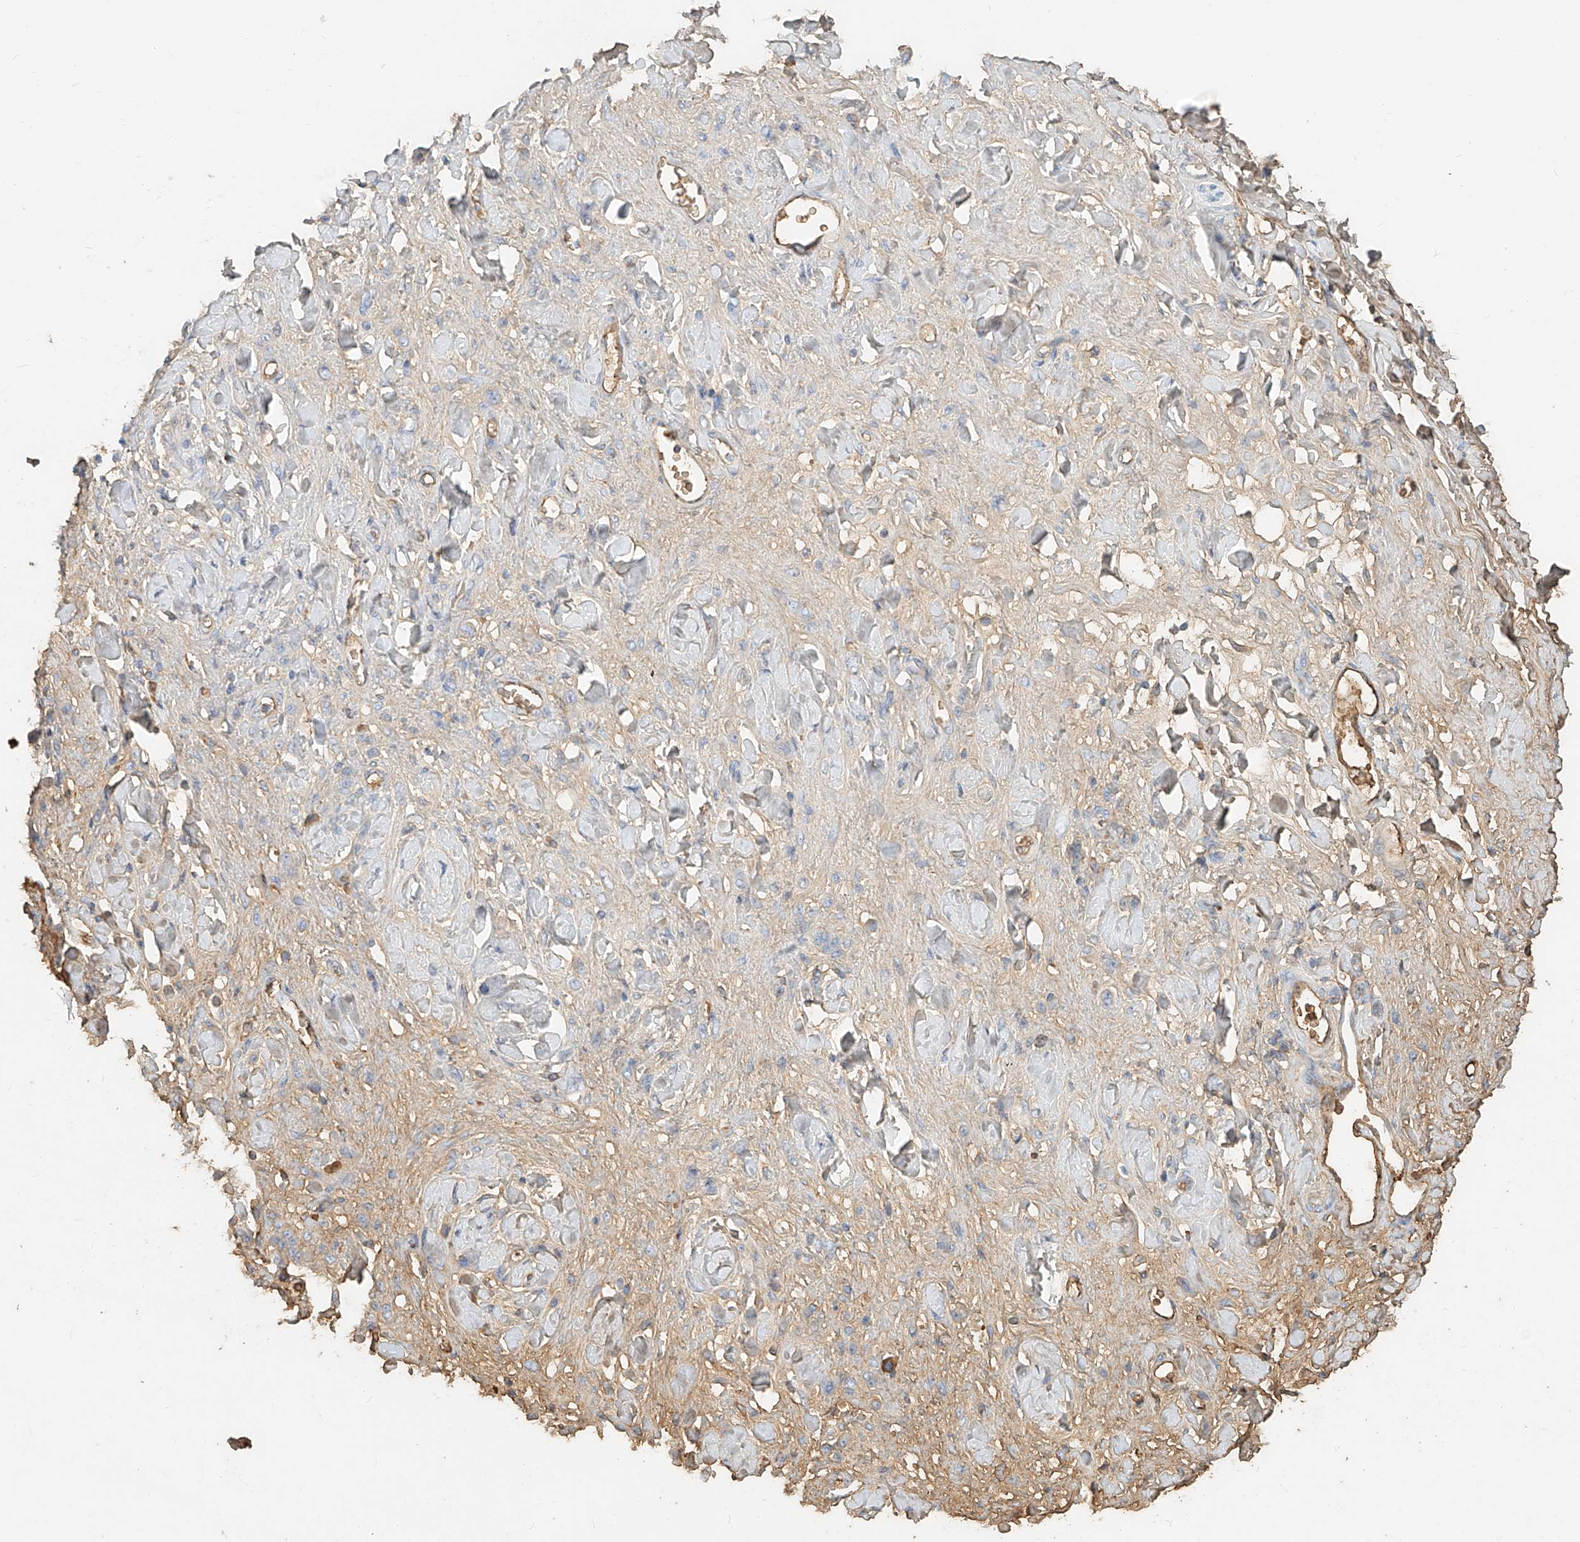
{"staining": {"intensity": "negative", "quantity": "none", "location": "none"}, "tissue": "stomach cancer", "cell_type": "Tumor cells", "image_type": "cancer", "snomed": [{"axis": "morphology", "description": "Normal tissue, NOS"}, {"axis": "morphology", "description": "Adenocarcinoma, NOS"}, {"axis": "topography", "description": "Stomach"}], "caption": "Histopathology image shows no significant protein staining in tumor cells of stomach cancer (adenocarcinoma).", "gene": "ZFP30", "patient": {"sex": "male", "age": 82}}